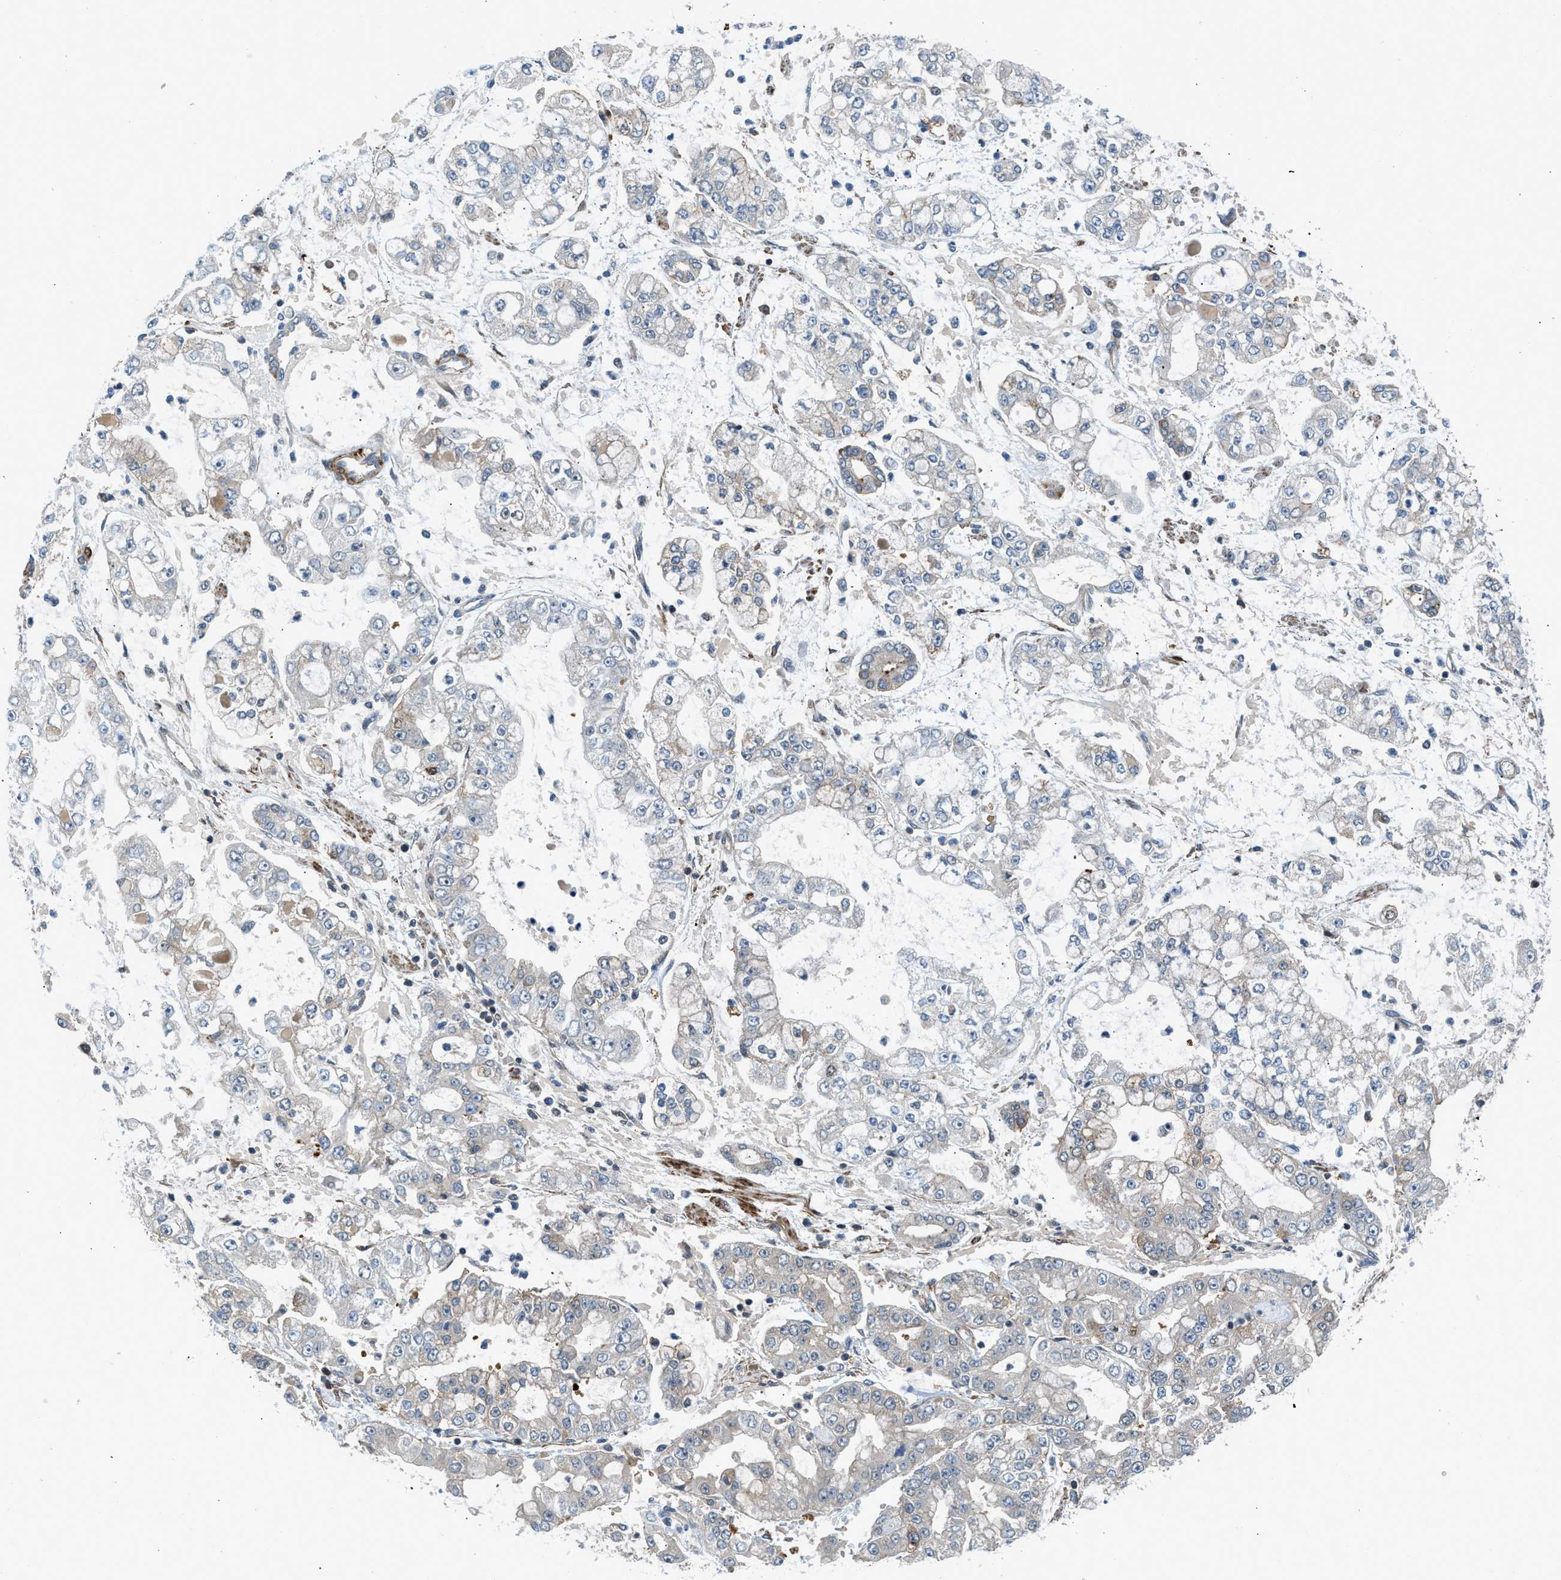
{"staining": {"intensity": "weak", "quantity": "<25%", "location": "cytoplasmic/membranous"}, "tissue": "stomach cancer", "cell_type": "Tumor cells", "image_type": "cancer", "snomed": [{"axis": "morphology", "description": "Adenocarcinoma, NOS"}, {"axis": "topography", "description": "Stomach"}], "caption": "The histopathology image shows no staining of tumor cells in adenocarcinoma (stomach).", "gene": "SESN2", "patient": {"sex": "male", "age": 76}}